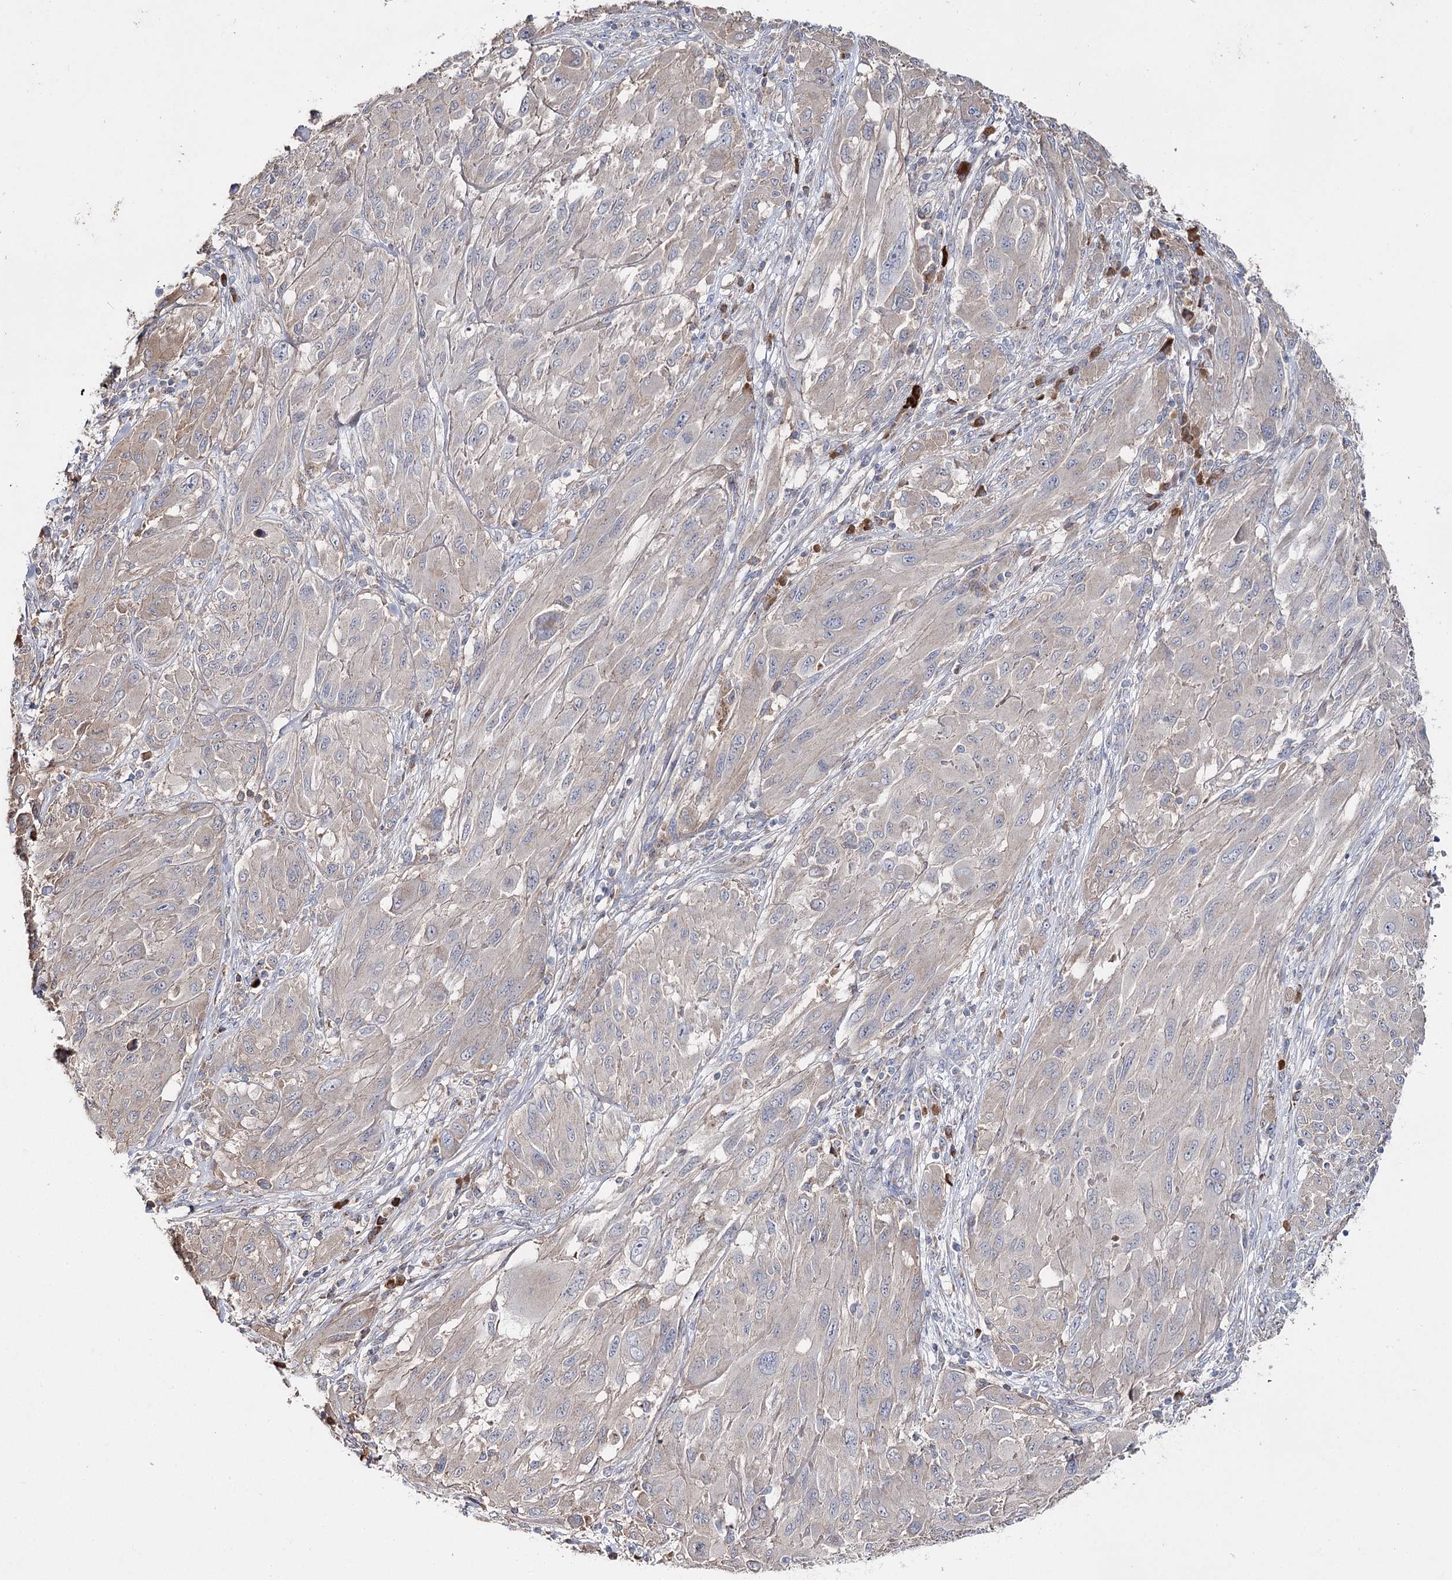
{"staining": {"intensity": "negative", "quantity": "none", "location": "none"}, "tissue": "melanoma", "cell_type": "Tumor cells", "image_type": "cancer", "snomed": [{"axis": "morphology", "description": "Malignant melanoma, NOS"}, {"axis": "topography", "description": "Skin"}], "caption": "High magnification brightfield microscopy of malignant melanoma stained with DAB (brown) and counterstained with hematoxylin (blue): tumor cells show no significant positivity.", "gene": "IL1RAP", "patient": {"sex": "female", "age": 91}}